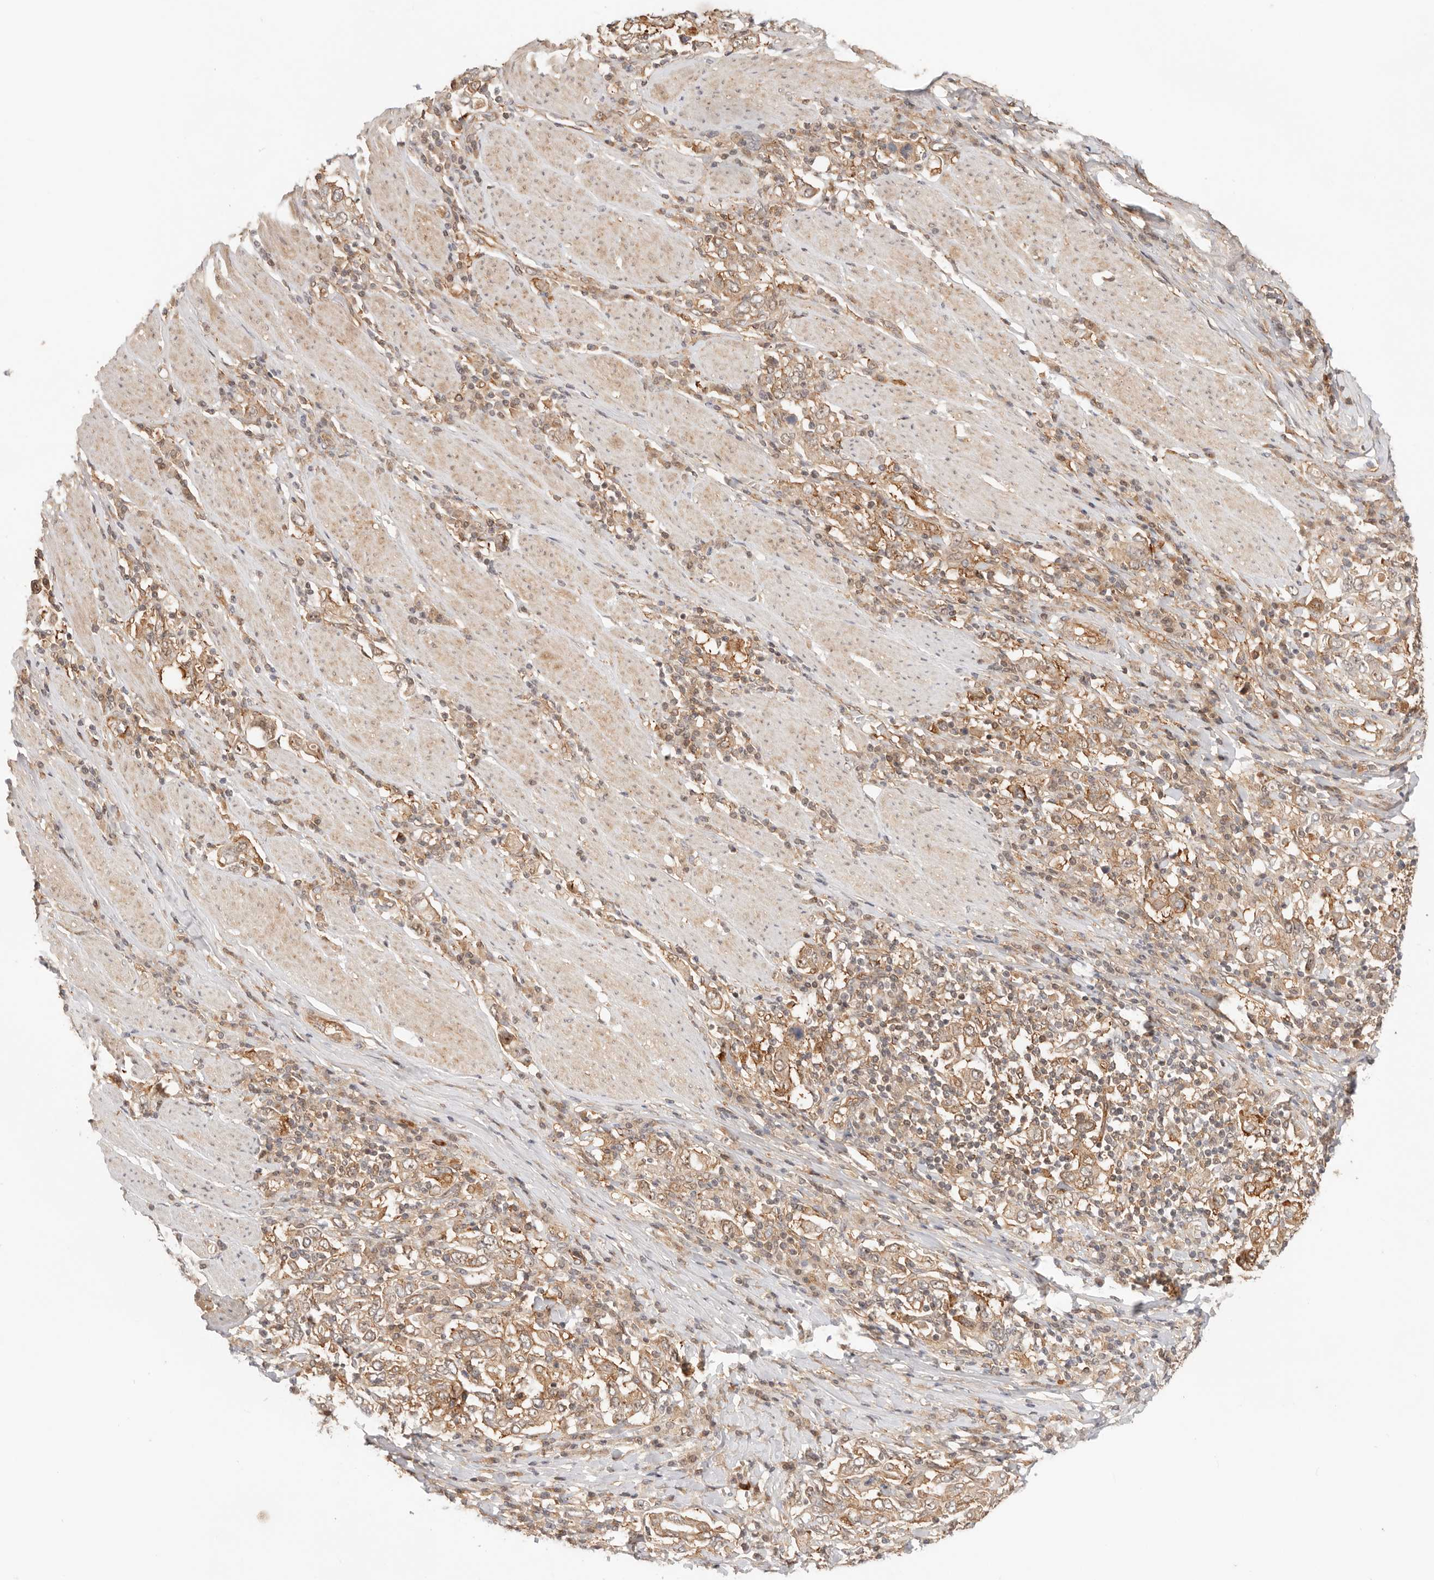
{"staining": {"intensity": "moderate", "quantity": ">75%", "location": "cytoplasmic/membranous"}, "tissue": "stomach cancer", "cell_type": "Tumor cells", "image_type": "cancer", "snomed": [{"axis": "morphology", "description": "Adenocarcinoma, NOS"}, {"axis": "topography", "description": "Stomach, upper"}], "caption": "A high-resolution histopathology image shows immunohistochemistry staining of stomach cancer (adenocarcinoma), which shows moderate cytoplasmic/membranous expression in approximately >75% of tumor cells. (brown staining indicates protein expression, while blue staining denotes nuclei).", "gene": "HEXD", "patient": {"sex": "male", "age": 62}}